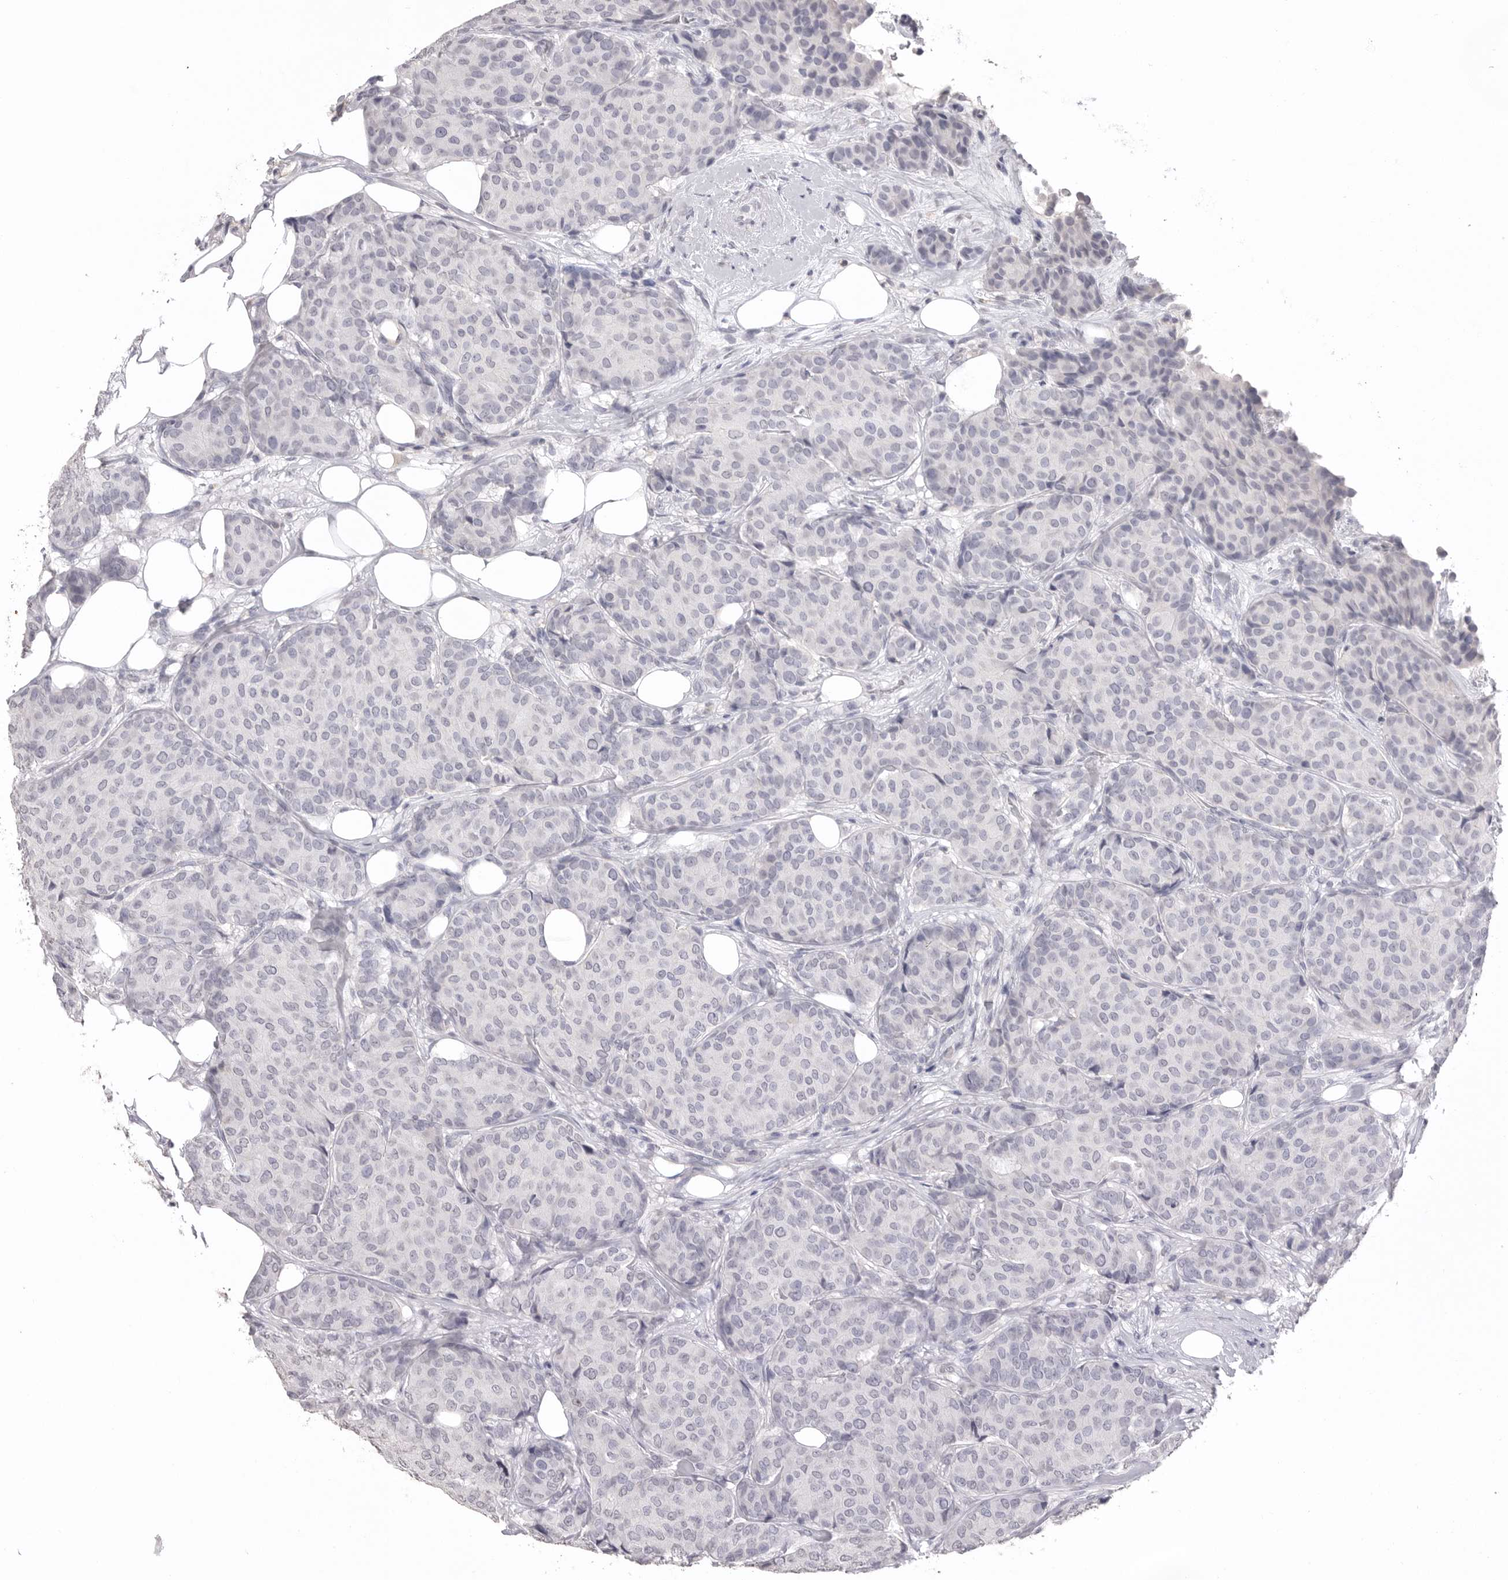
{"staining": {"intensity": "negative", "quantity": "none", "location": "none"}, "tissue": "breast cancer", "cell_type": "Tumor cells", "image_type": "cancer", "snomed": [{"axis": "morphology", "description": "Duct carcinoma"}, {"axis": "topography", "description": "Breast"}], "caption": "IHC of human breast invasive ductal carcinoma shows no staining in tumor cells.", "gene": "ICAM5", "patient": {"sex": "female", "age": 75}}